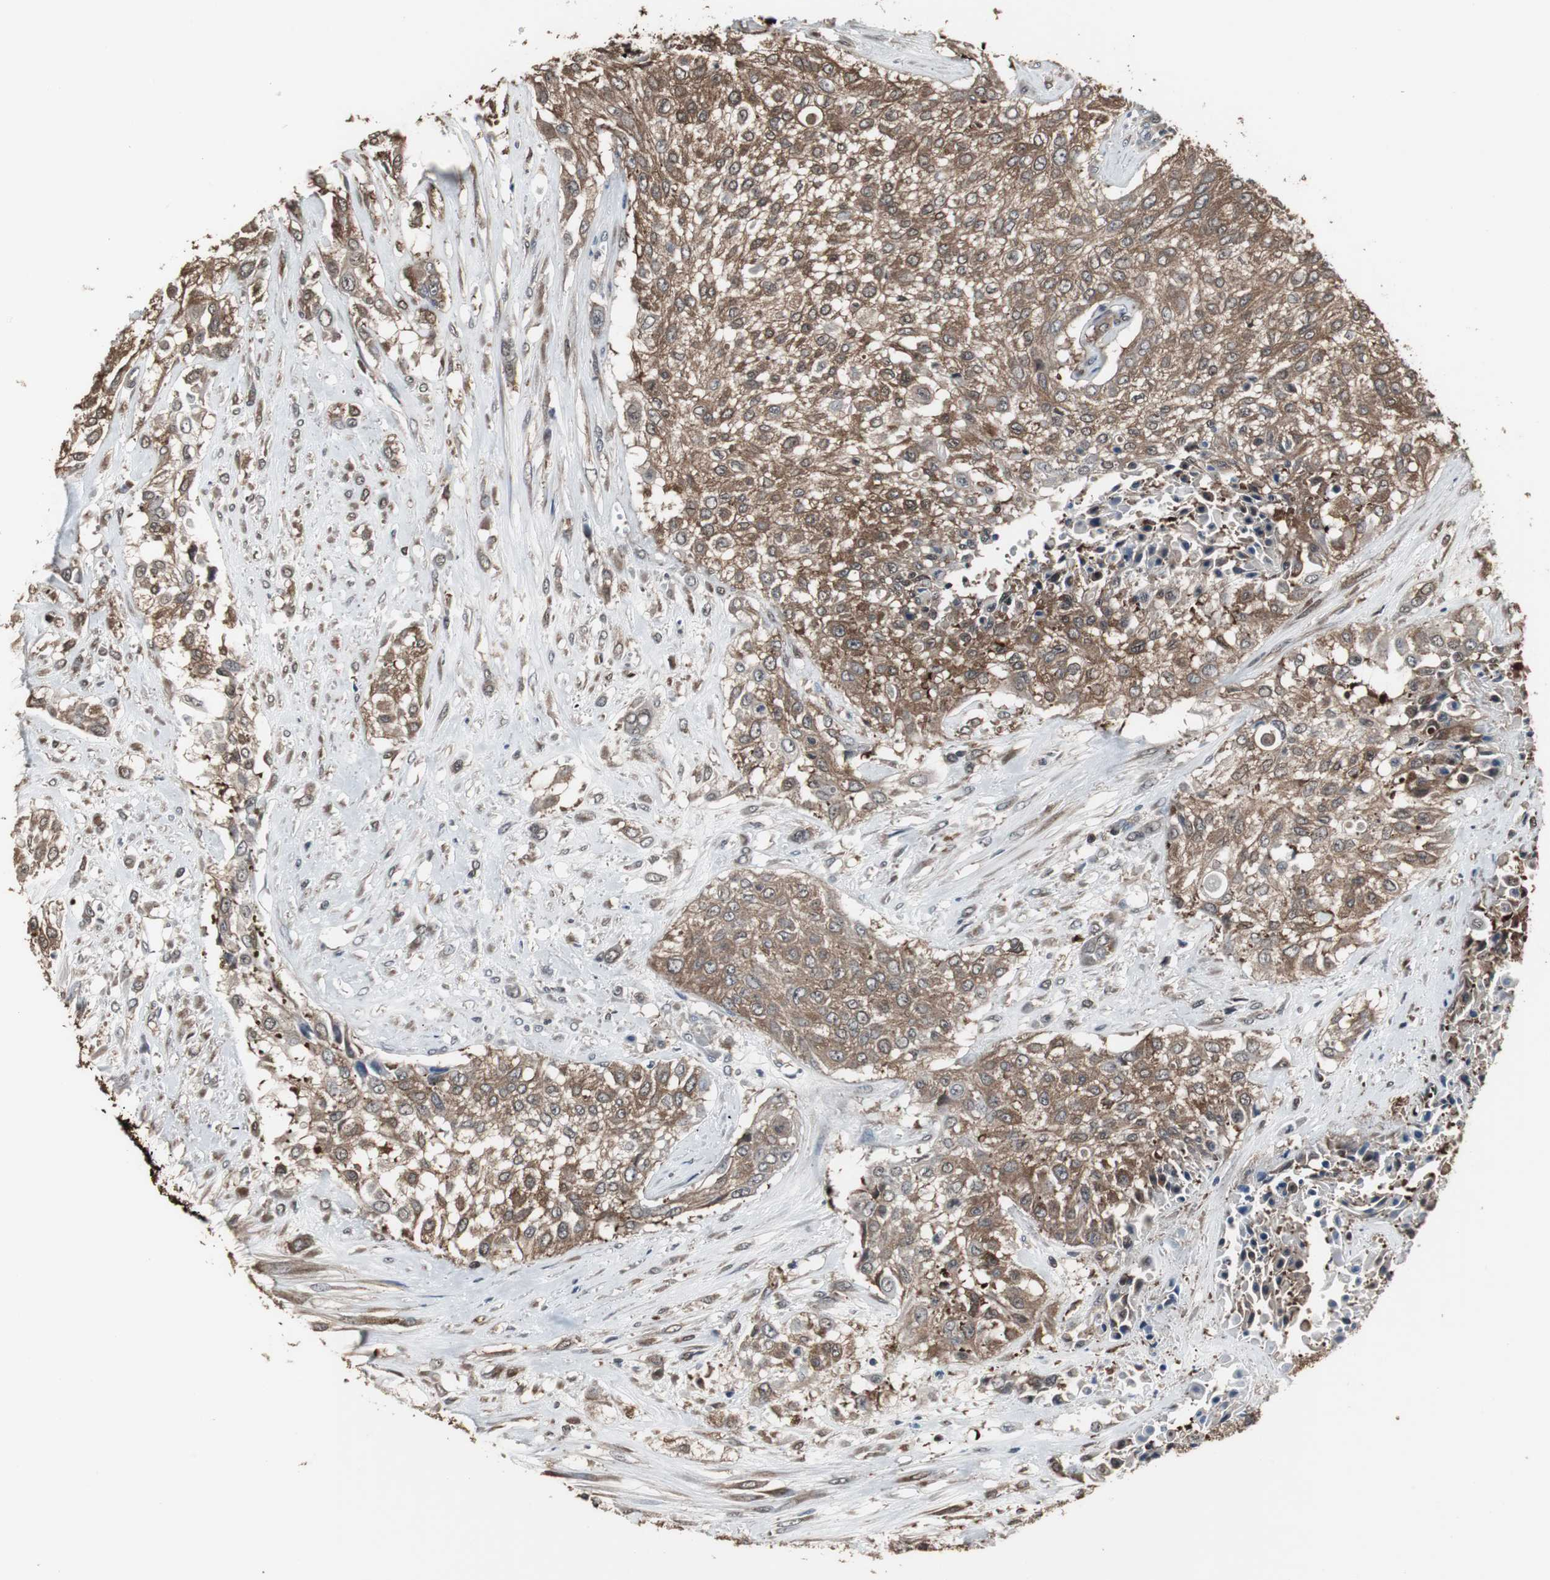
{"staining": {"intensity": "moderate", "quantity": ">75%", "location": "cytoplasmic/membranous"}, "tissue": "urothelial cancer", "cell_type": "Tumor cells", "image_type": "cancer", "snomed": [{"axis": "morphology", "description": "Urothelial carcinoma, High grade"}, {"axis": "topography", "description": "Urinary bladder"}], "caption": "IHC histopathology image of human high-grade urothelial carcinoma stained for a protein (brown), which shows medium levels of moderate cytoplasmic/membranous positivity in approximately >75% of tumor cells.", "gene": "ZSCAN22", "patient": {"sex": "male", "age": 57}}